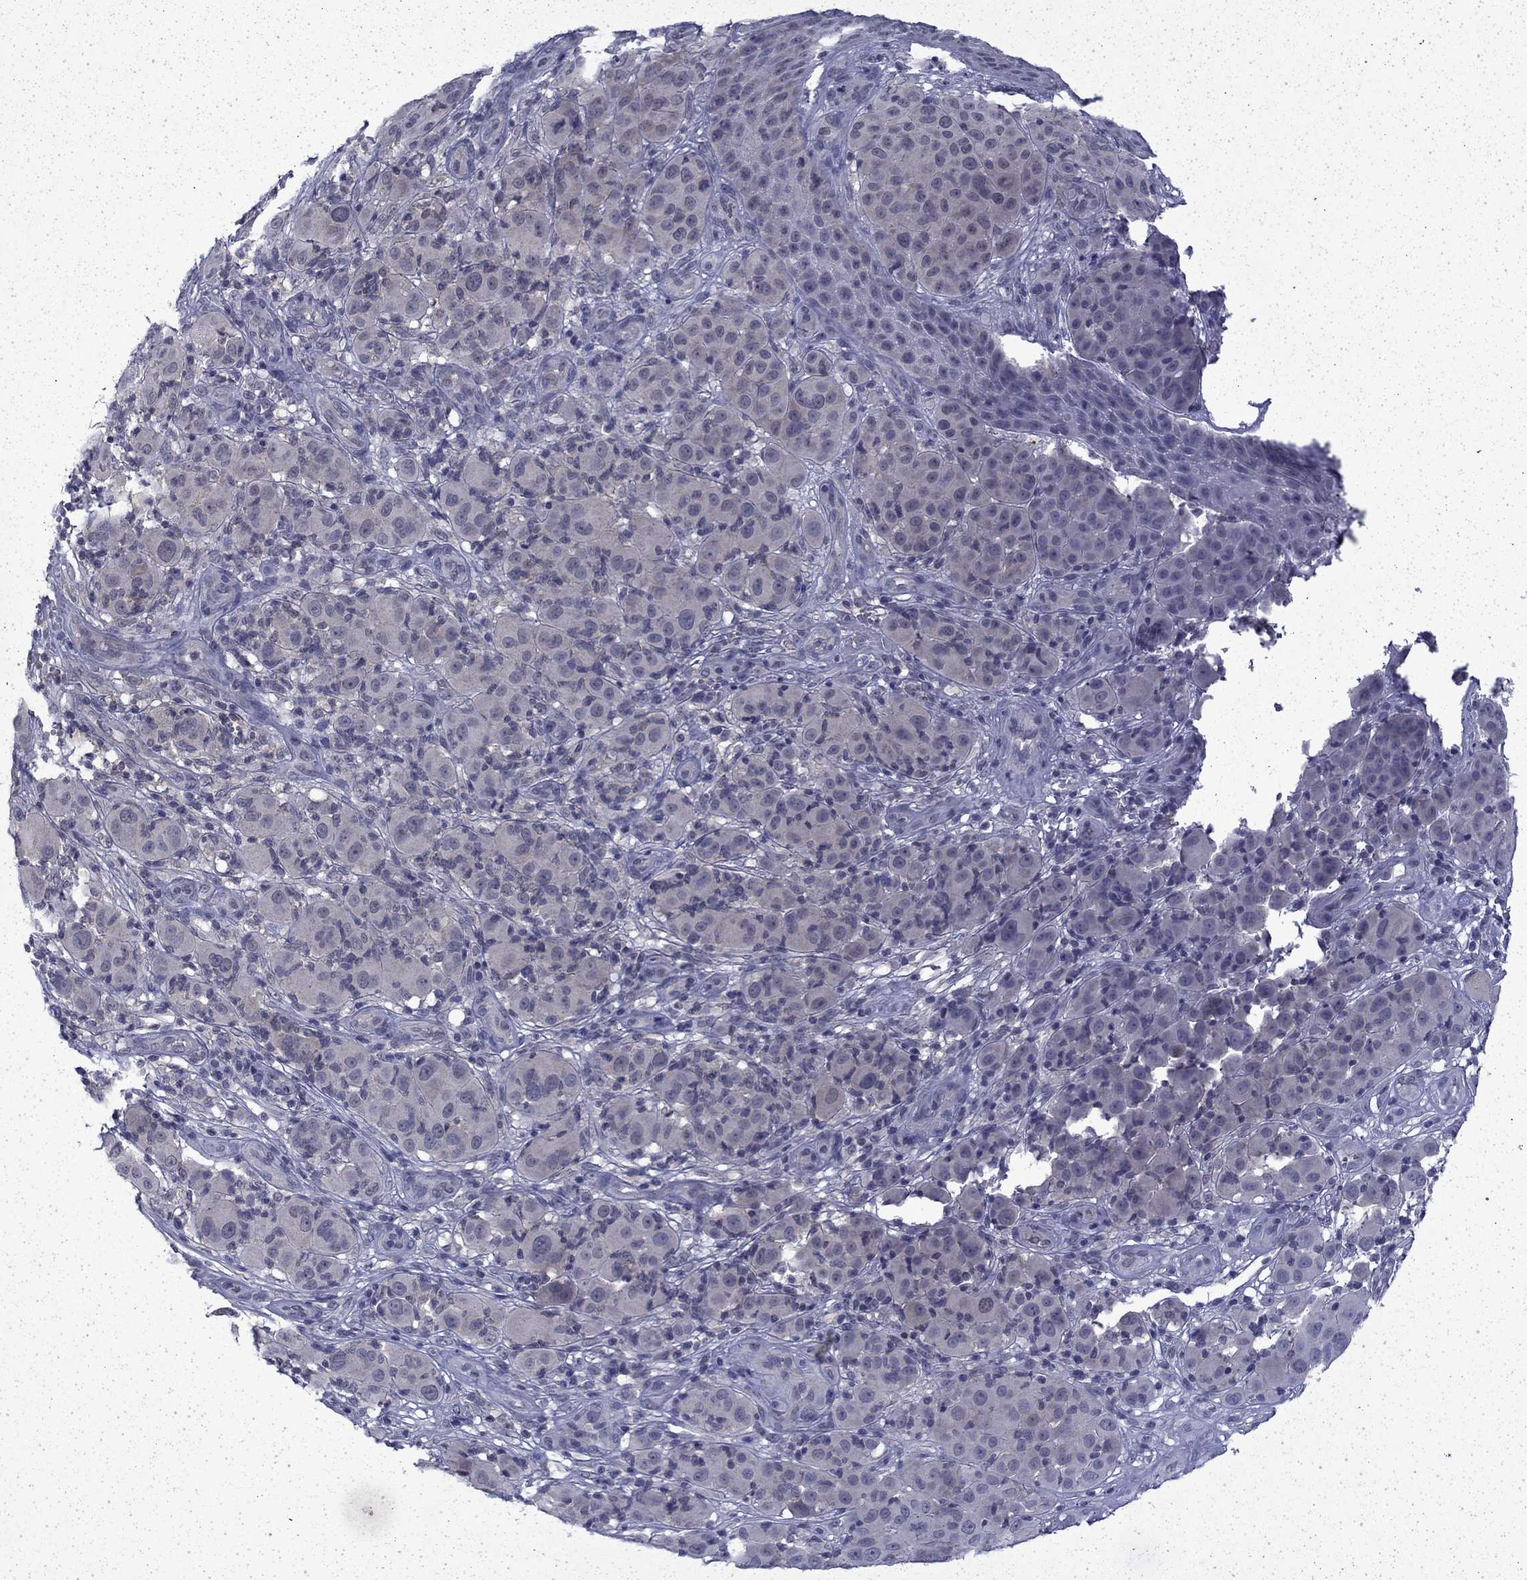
{"staining": {"intensity": "negative", "quantity": "none", "location": "none"}, "tissue": "melanoma", "cell_type": "Tumor cells", "image_type": "cancer", "snomed": [{"axis": "morphology", "description": "Malignant melanoma, NOS"}, {"axis": "topography", "description": "Skin"}], "caption": "Micrograph shows no protein positivity in tumor cells of malignant melanoma tissue.", "gene": "CHAT", "patient": {"sex": "female", "age": 87}}